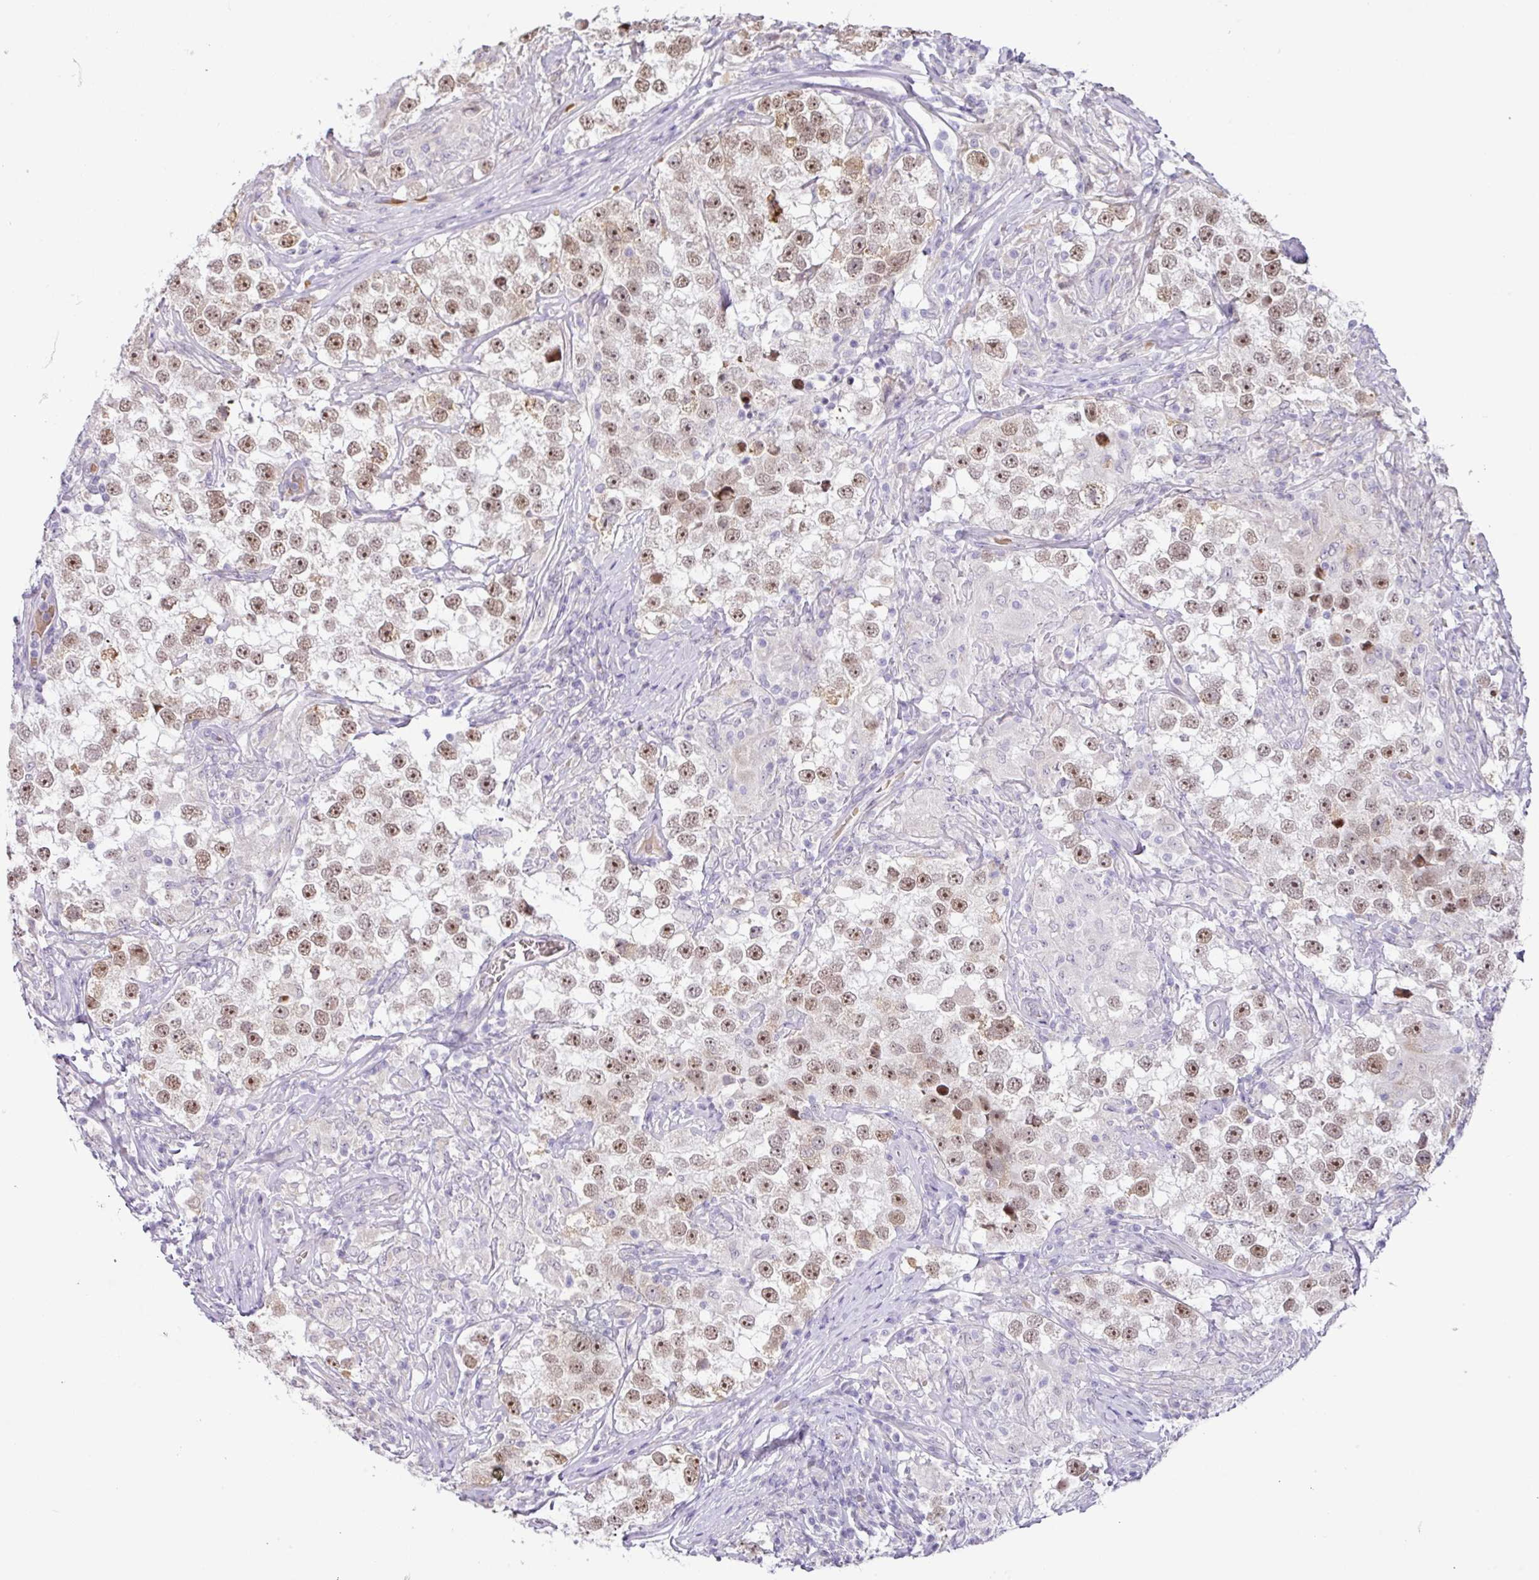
{"staining": {"intensity": "moderate", "quantity": ">75%", "location": "nuclear"}, "tissue": "testis cancer", "cell_type": "Tumor cells", "image_type": "cancer", "snomed": [{"axis": "morphology", "description": "Seminoma, NOS"}, {"axis": "topography", "description": "Testis"}], "caption": "Brown immunohistochemical staining in testis cancer displays moderate nuclear positivity in approximately >75% of tumor cells.", "gene": "PARP2", "patient": {"sex": "male", "age": 46}}